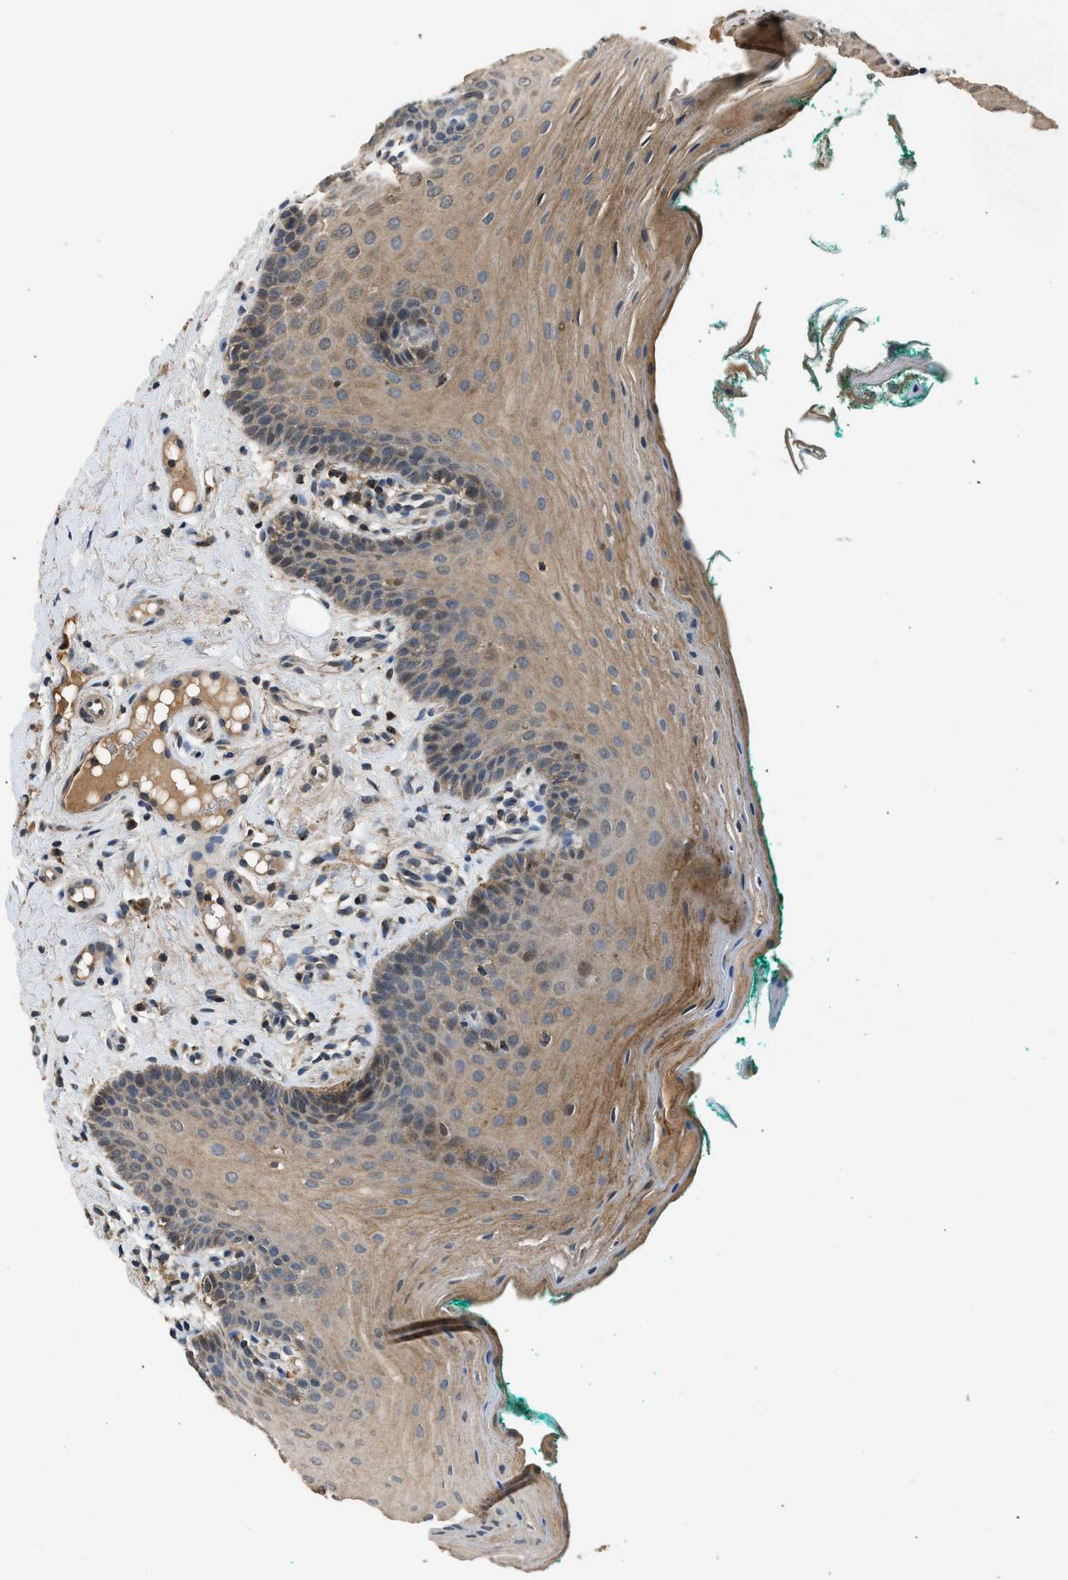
{"staining": {"intensity": "weak", "quantity": ">75%", "location": "cytoplasmic/membranous,nuclear"}, "tissue": "oral mucosa", "cell_type": "Squamous epithelial cells", "image_type": "normal", "snomed": [{"axis": "morphology", "description": "Normal tissue, NOS"}, {"axis": "topography", "description": "Oral tissue"}], "caption": "DAB (3,3'-diaminobenzidine) immunohistochemical staining of unremarkable human oral mucosa reveals weak cytoplasmic/membranous,nuclear protein expression in approximately >75% of squamous epithelial cells. Nuclei are stained in blue.", "gene": "SLC15A4", "patient": {"sex": "male", "age": 58}}